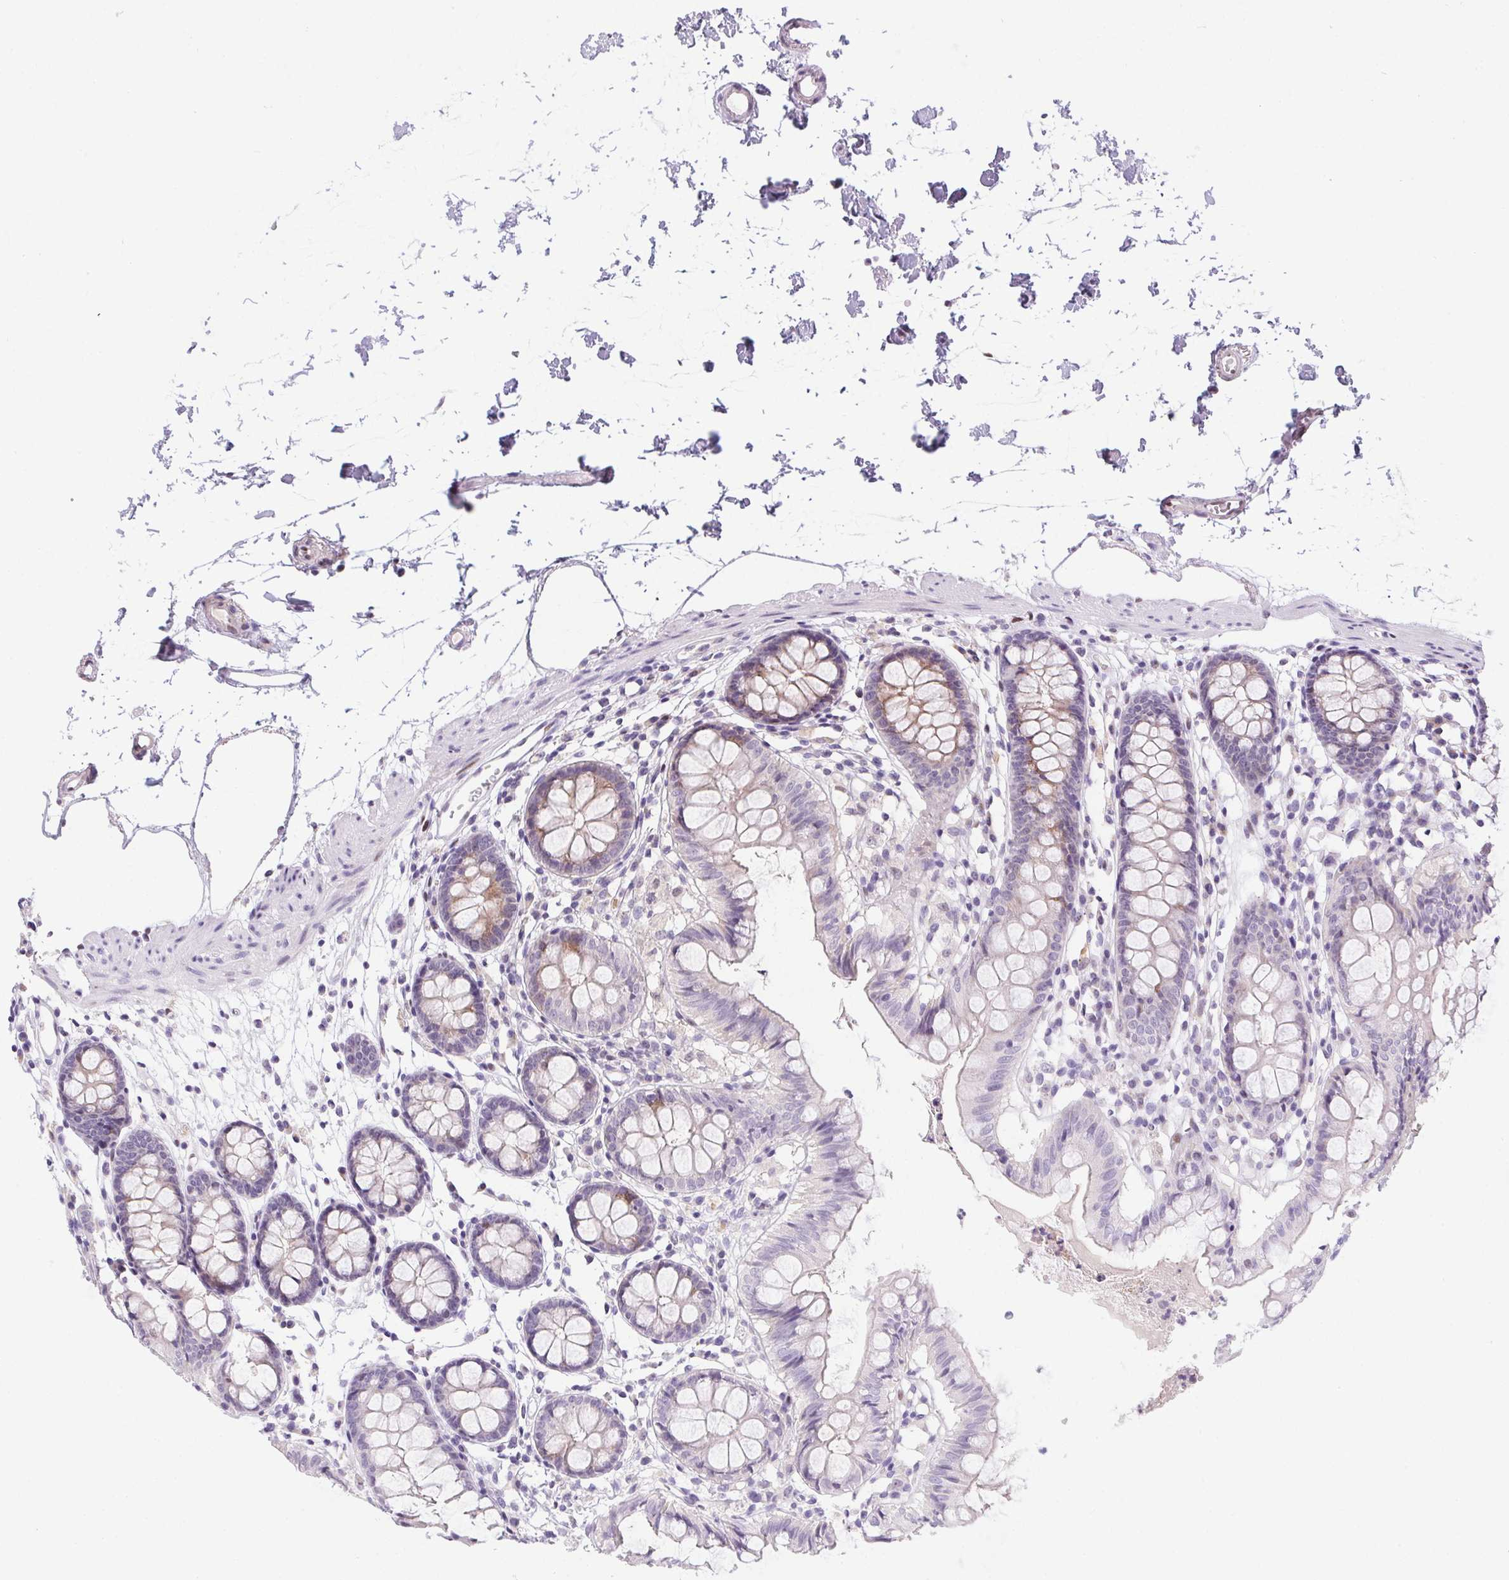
{"staining": {"intensity": "weak", "quantity": "25%-75%", "location": "cytoplasmic/membranous"}, "tissue": "colon", "cell_type": "Endothelial cells", "image_type": "normal", "snomed": [{"axis": "morphology", "description": "Normal tissue, NOS"}, {"axis": "topography", "description": "Colon"}], "caption": "Immunohistochemistry staining of benign colon, which shows low levels of weak cytoplasmic/membranous expression in about 25%-75% of endothelial cells indicating weak cytoplasmic/membranous protein staining. The staining was performed using DAB (3,3'-diaminobenzidine) (brown) for protein detection and nuclei were counterstained in hematoxylin (blue).", "gene": "SP9", "patient": {"sex": "female", "age": 84}}